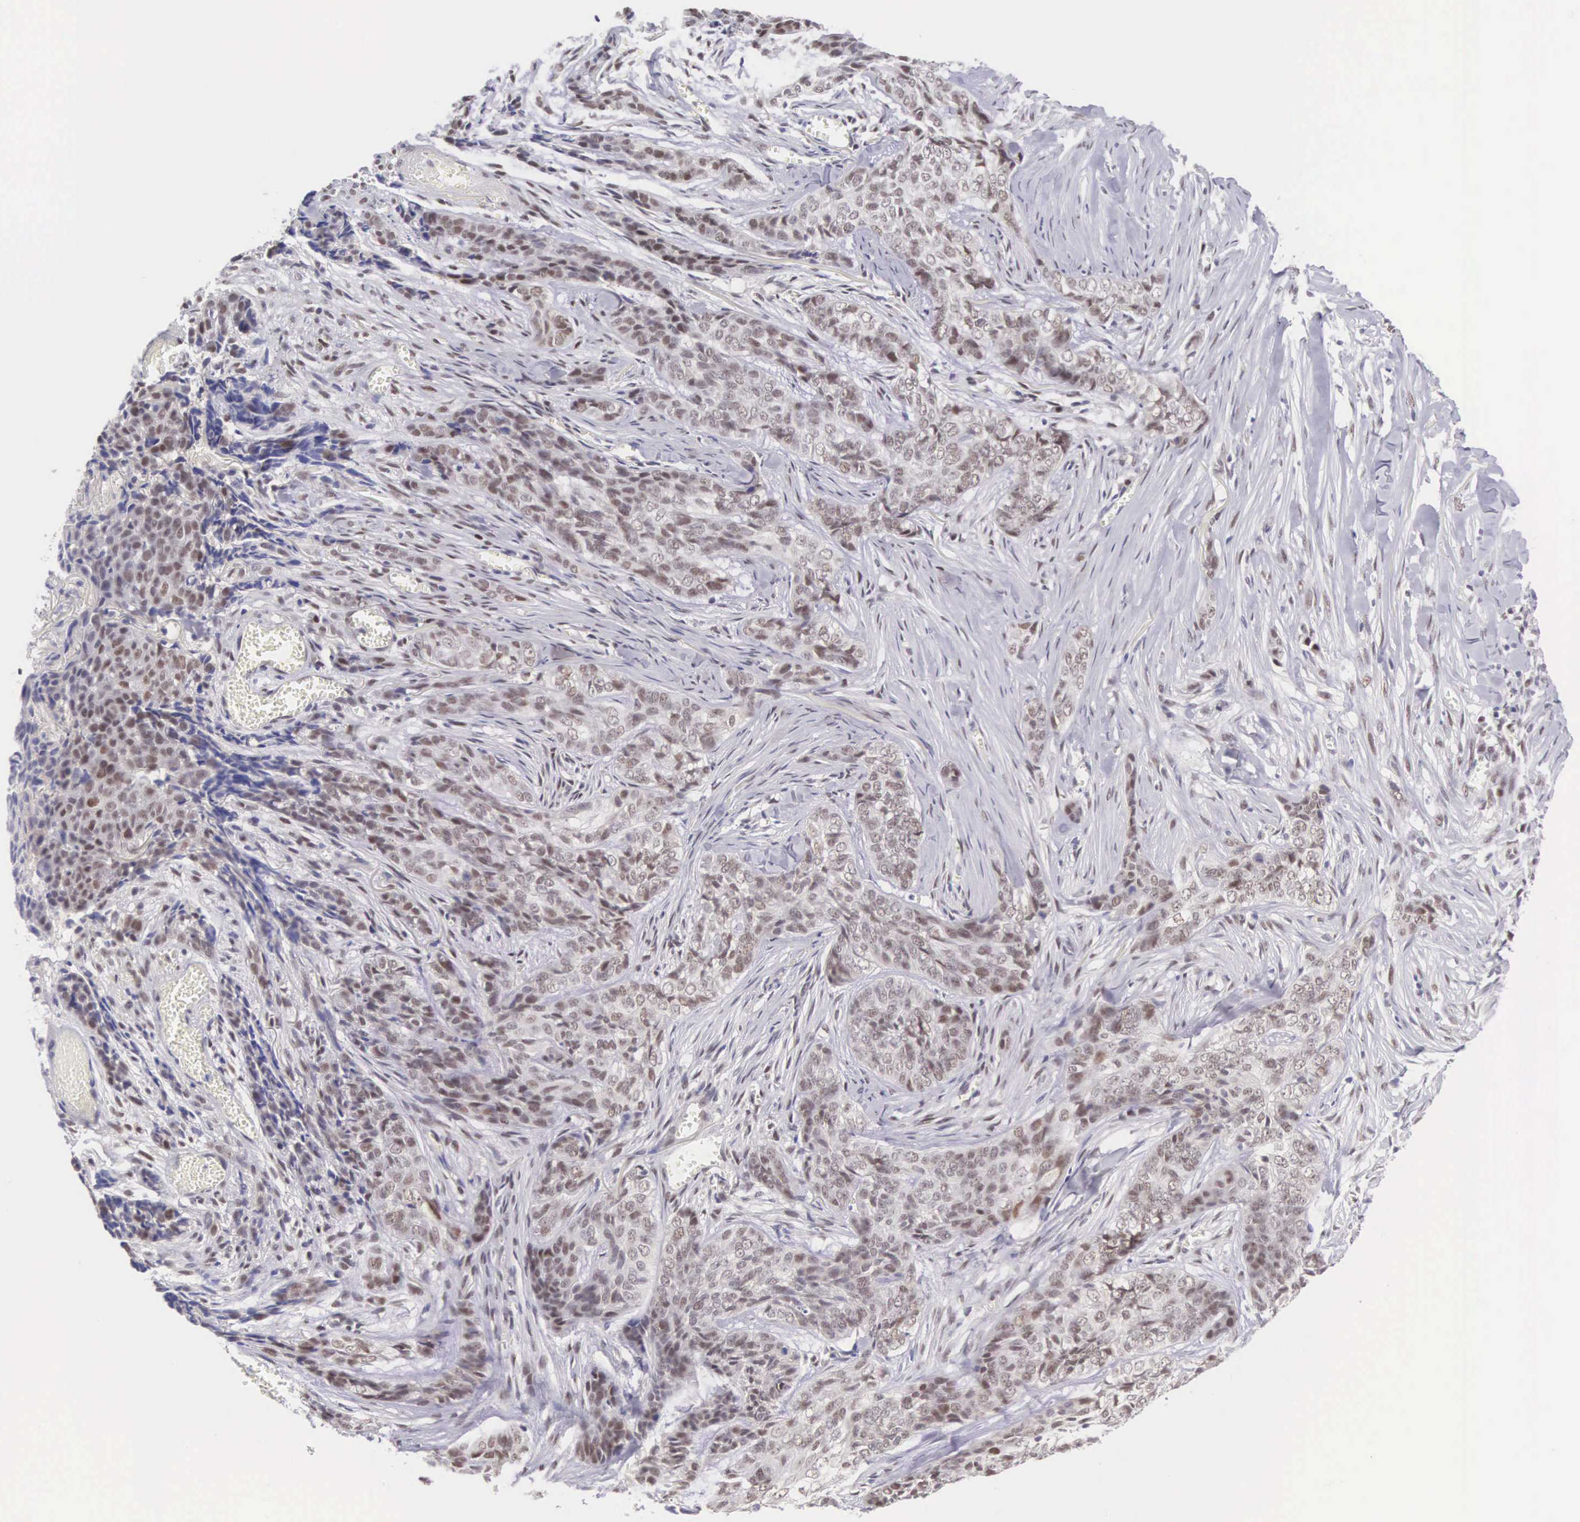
{"staining": {"intensity": "moderate", "quantity": "25%-75%", "location": "nuclear"}, "tissue": "skin cancer", "cell_type": "Tumor cells", "image_type": "cancer", "snomed": [{"axis": "morphology", "description": "Normal tissue, NOS"}, {"axis": "morphology", "description": "Basal cell carcinoma"}, {"axis": "topography", "description": "Skin"}], "caption": "Tumor cells show moderate nuclear expression in about 25%-75% of cells in basal cell carcinoma (skin).", "gene": "CCDC117", "patient": {"sex": "female", "age": 65}}